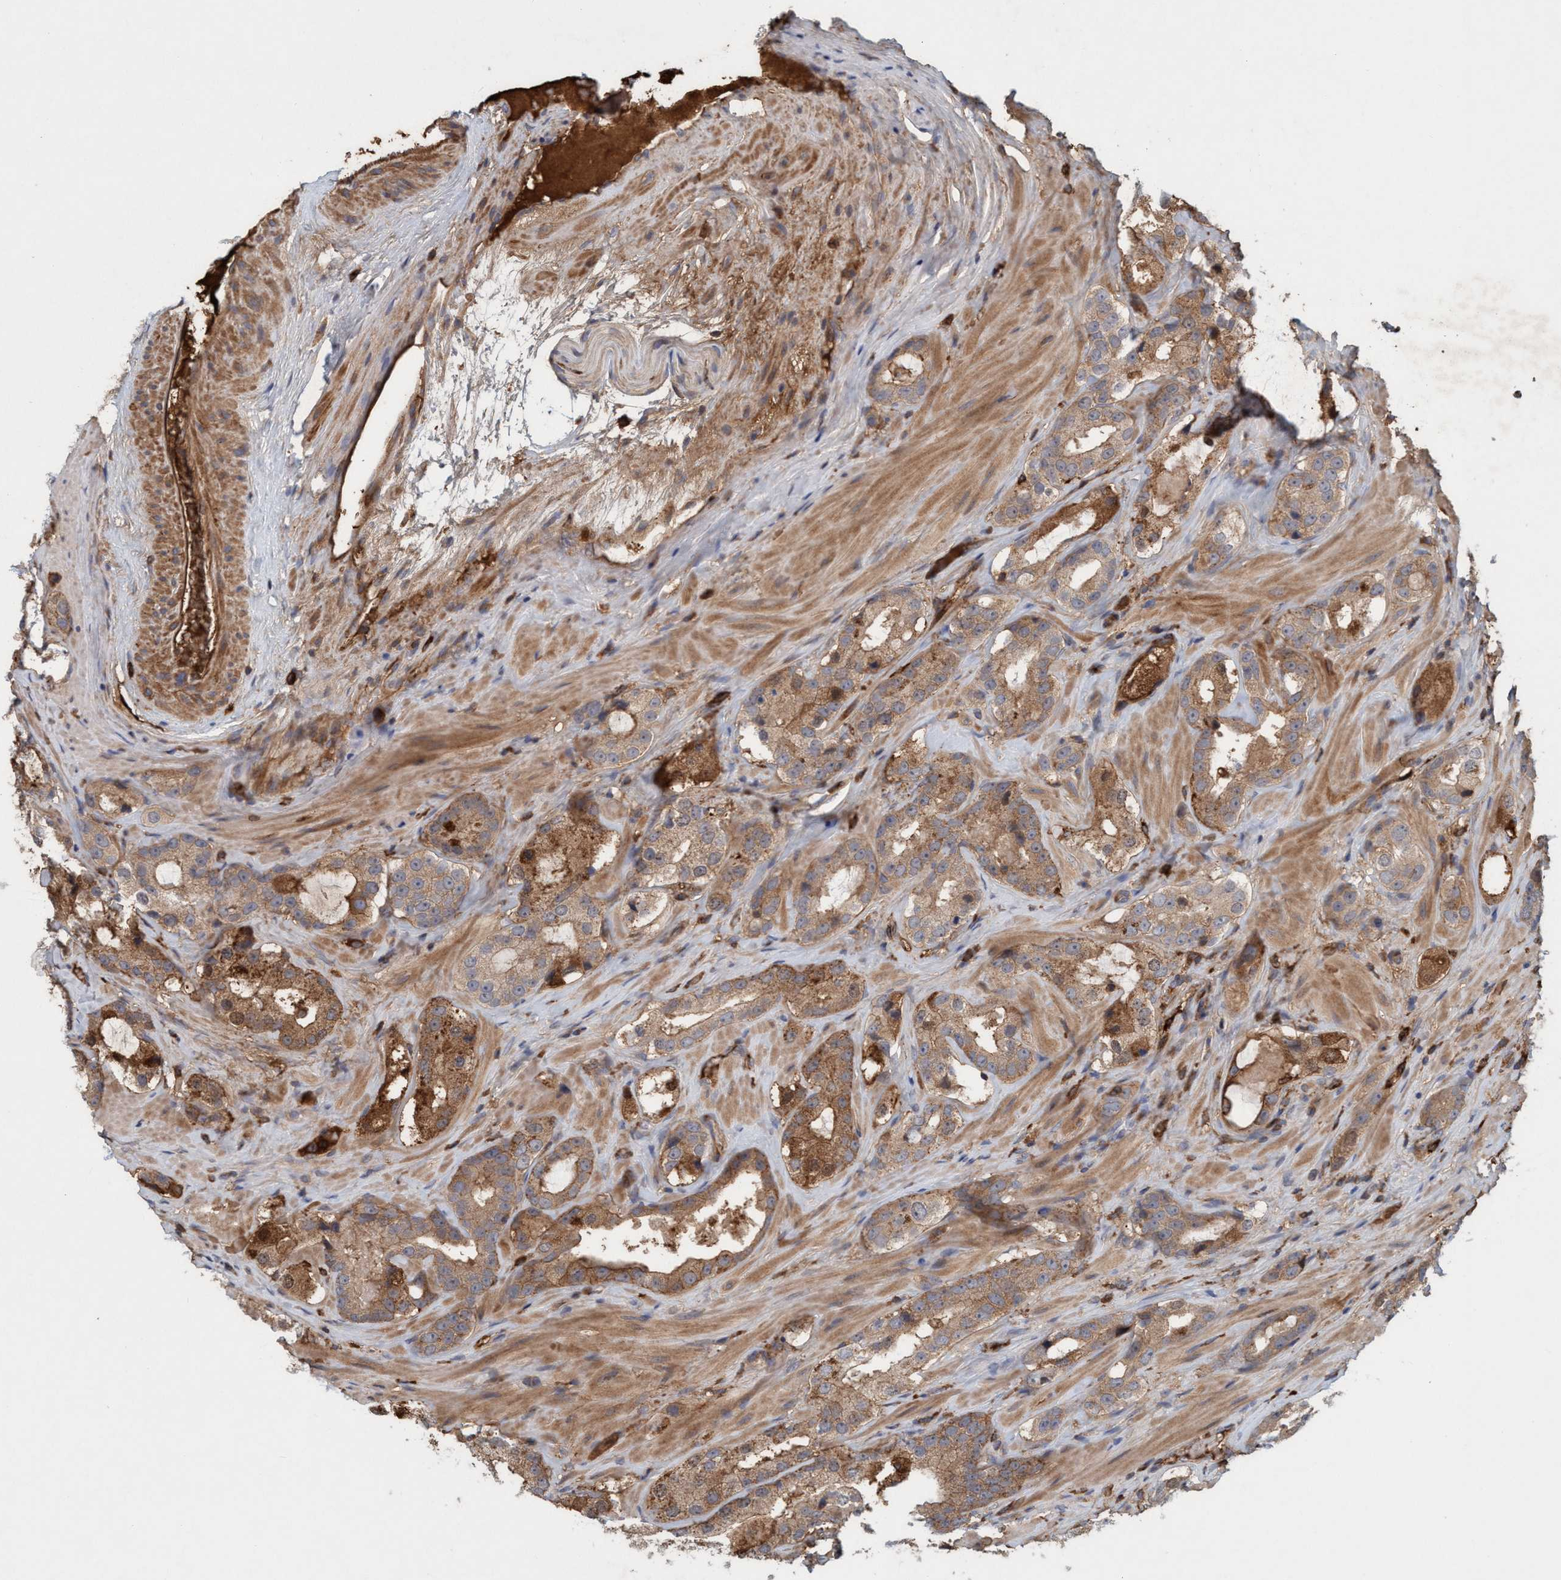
{"staining": {"intensity": "moderate", "quantity": ">75%", "location": "cytoplasmic/membranous"}, "tissue": "prostate cancer", "cell_type": "Tumor cells", "image_type": "cancer", "snomed": [{"axis": "morphology", "description": "Adenocarcinoma, High grade"}, {"axis": "topography", "description": "Prostate"}], "caption": "A high-resolution micrograph shows immunohistochemistry (IHC) staining of prostate cancer (adenocarcinoma (high-grade)), which reveals moderate cytoplasmic/membranous expression in approximately >75% of tumor cells.", "gene": "SPECC1", "patient": {"sex": "male", "age": 63}}